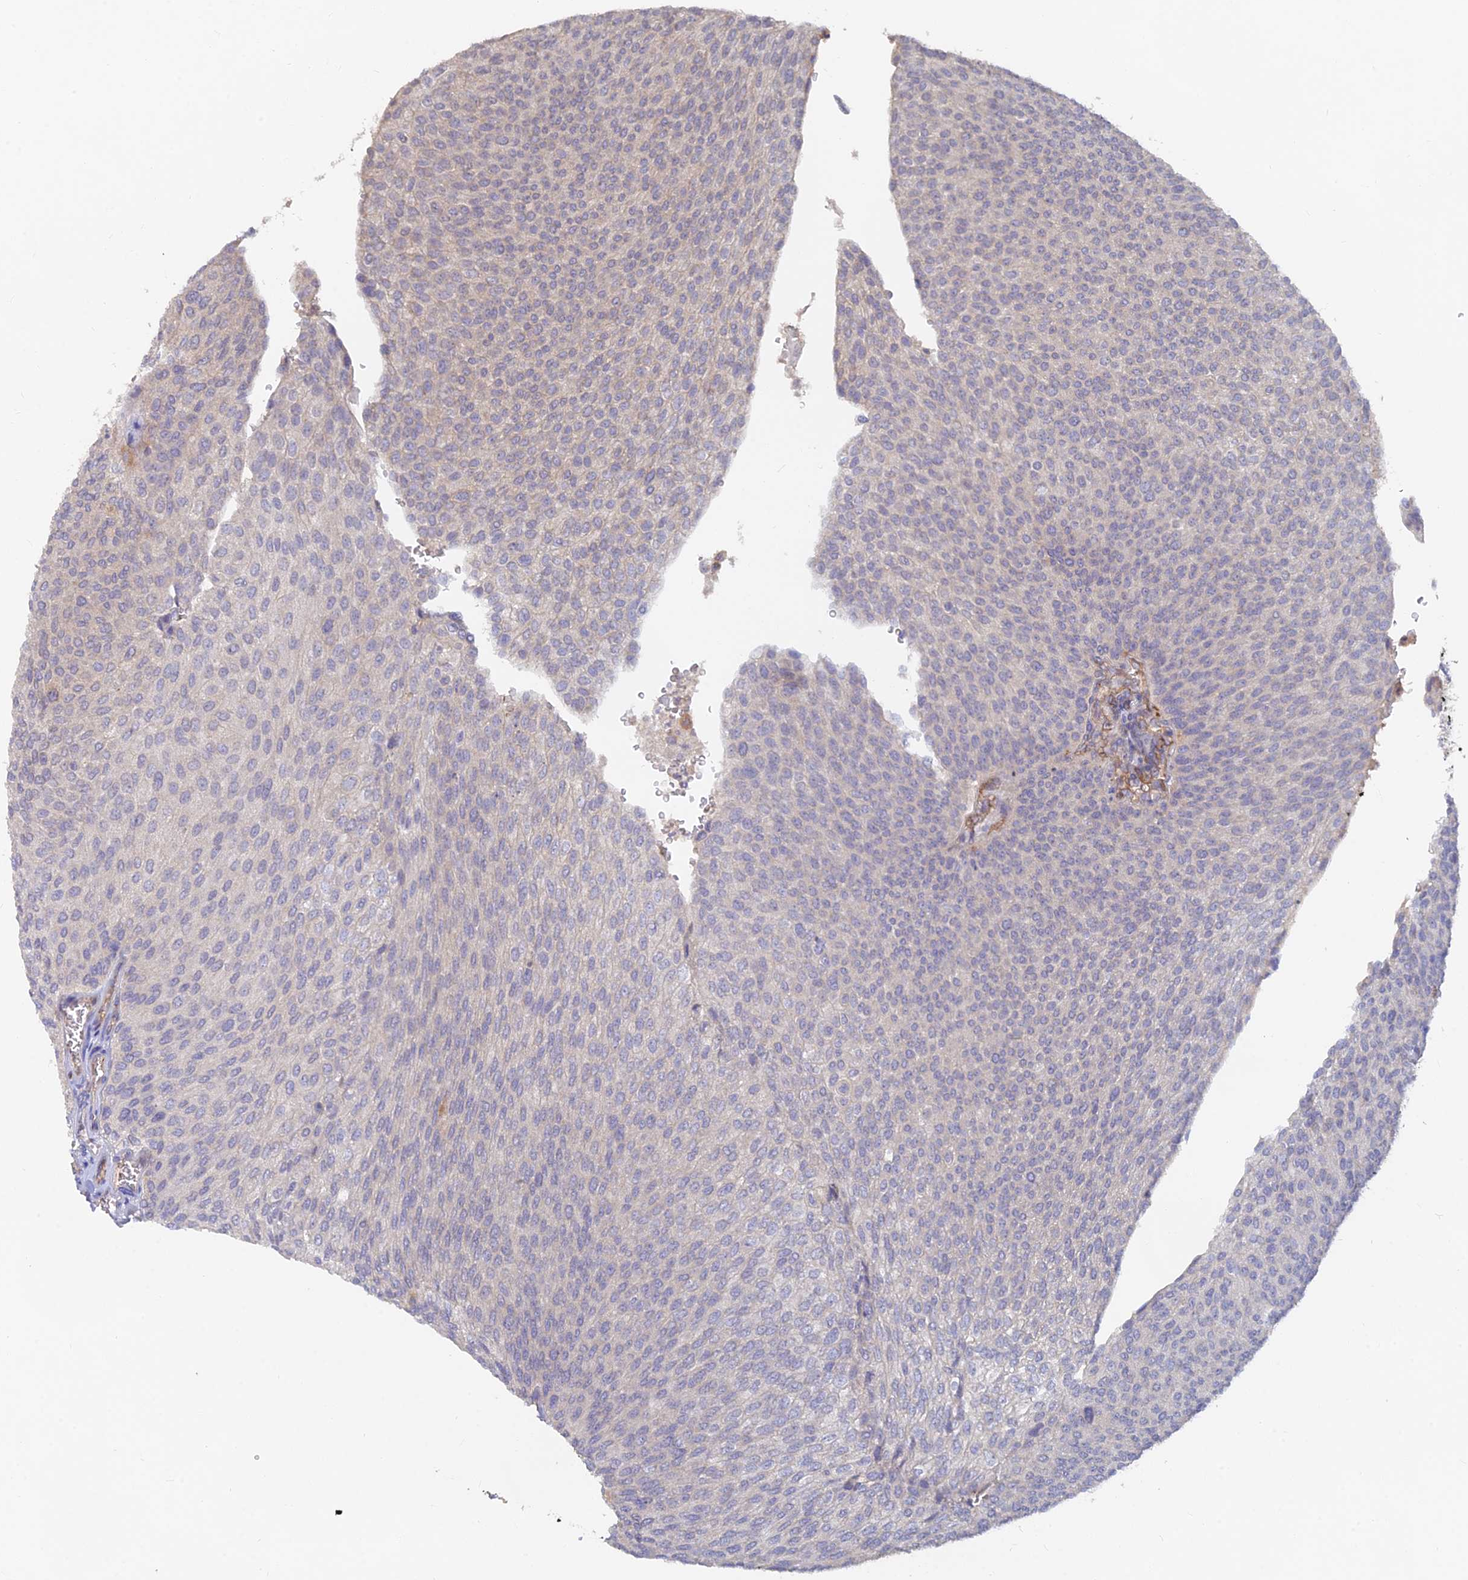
{"staining": {"intensity": "negative", "quantity": "none", "location": "none"}, "tissue": "urothelial cancer", "cell_type": "Tumor cells", "image_type": "cancer", "snomed": [{"axis": "morphology", "description": "Urothelial carcinoma, High grade"}, {"axis": "topography", "description": "Urinary bladder"}], "caption": "Tumor cells show no significant positivity in urothelial carcinoma (high-grade).", "gene": "ARRDC1", "patient": {"sex": "female", "age": 79}}